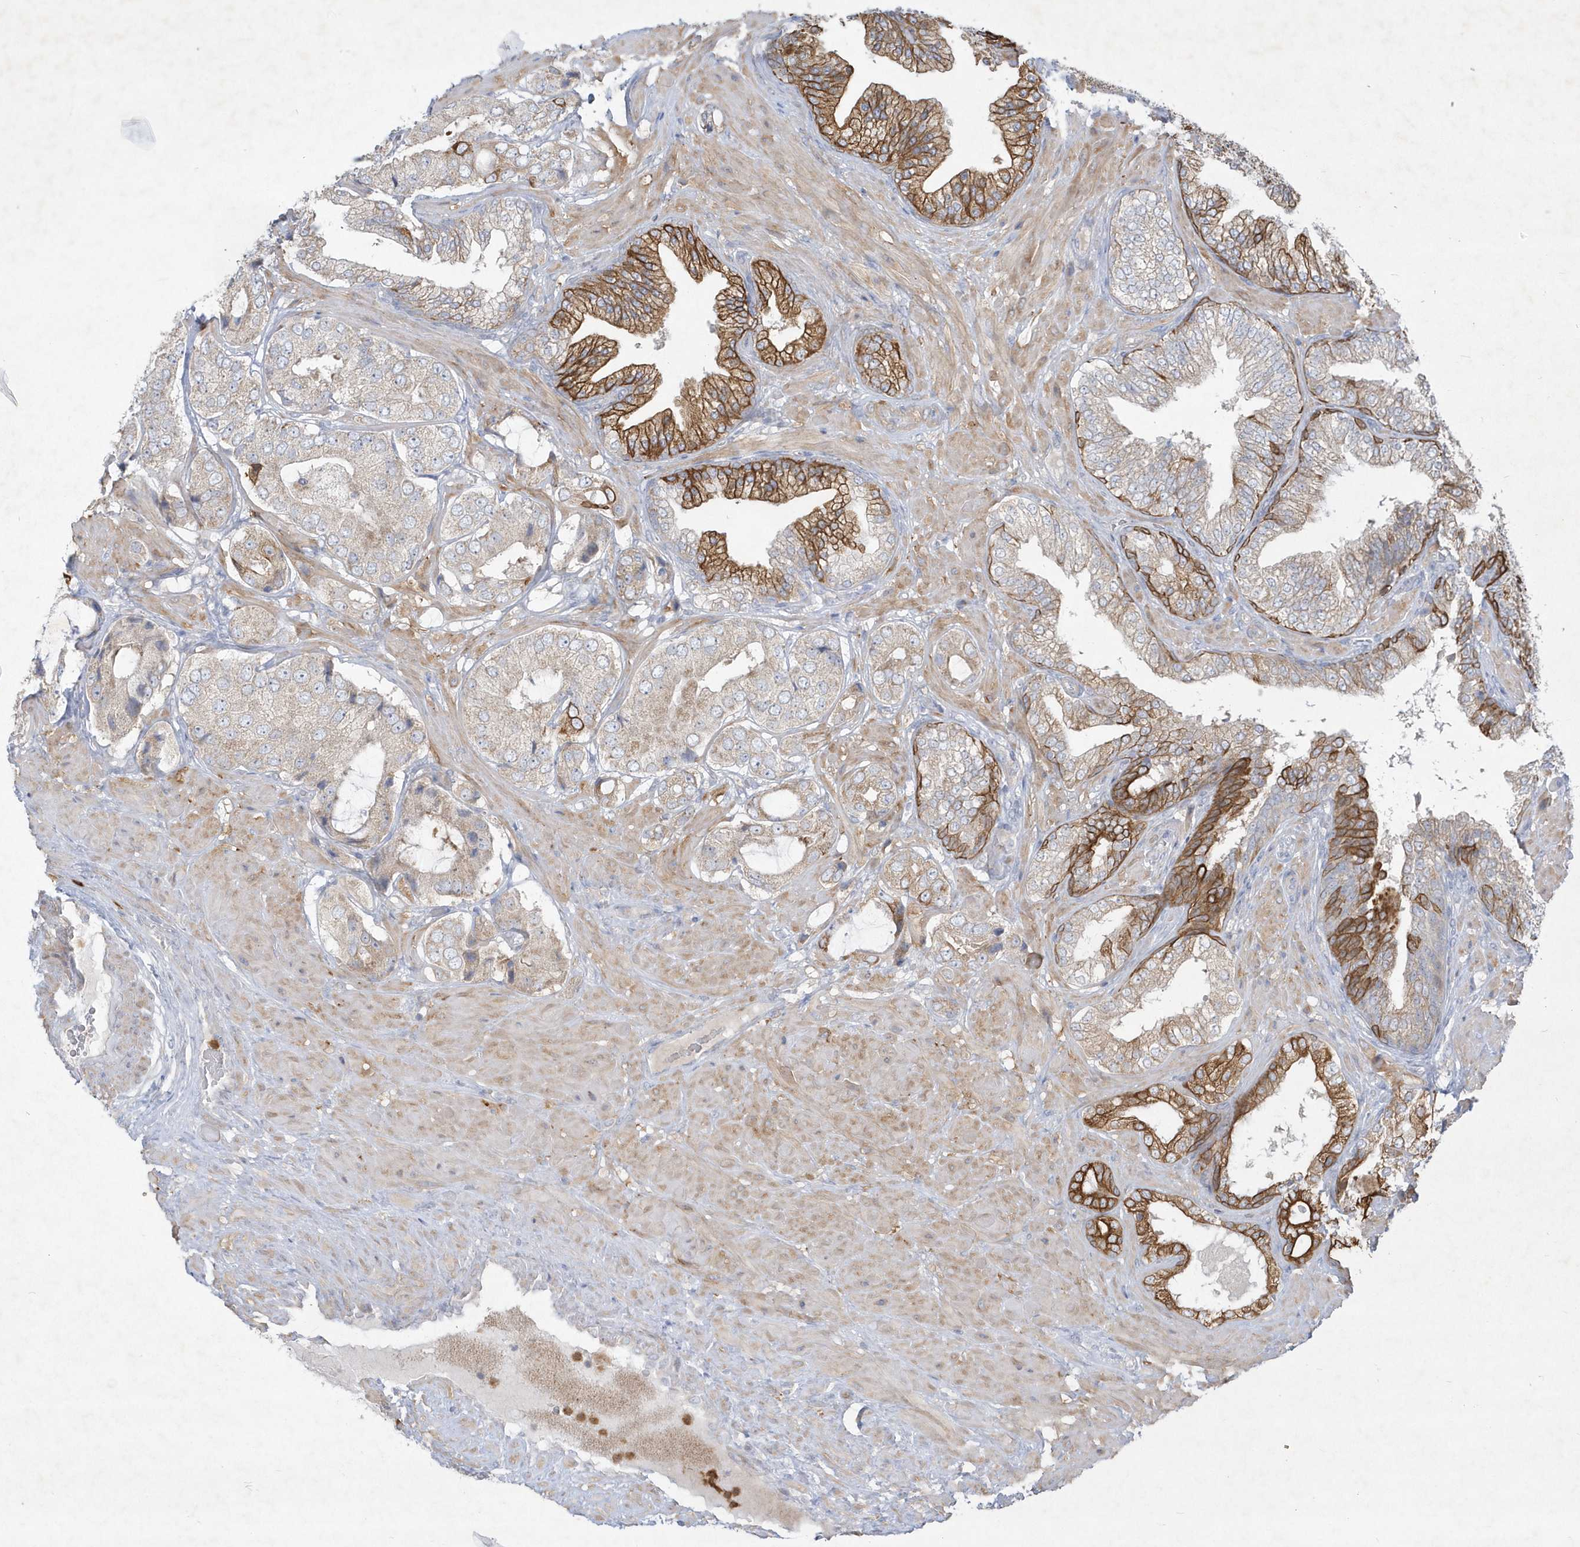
{"staining": {"intensity": "strong", "quantity": "<25%", "location": "cytoplasmic/membranous"}, "tissue": "prostate cancer", "cell_type": "Tumor cells", "image_type": "cancer", "snomed": [{"axis": "morphology", "description": "Adenocarcinoma, High grade"}, {"axis": "topography", "description": "Prostate"}], "caption": "A micrograph of prostate cancer (high-grade adenocarcinoma) stained for a protein shows strong cytoplasmic/membranous brown staining in tumor cells.", "gene": "LARS1", "patient": {"sex": "male", "age": 59}}